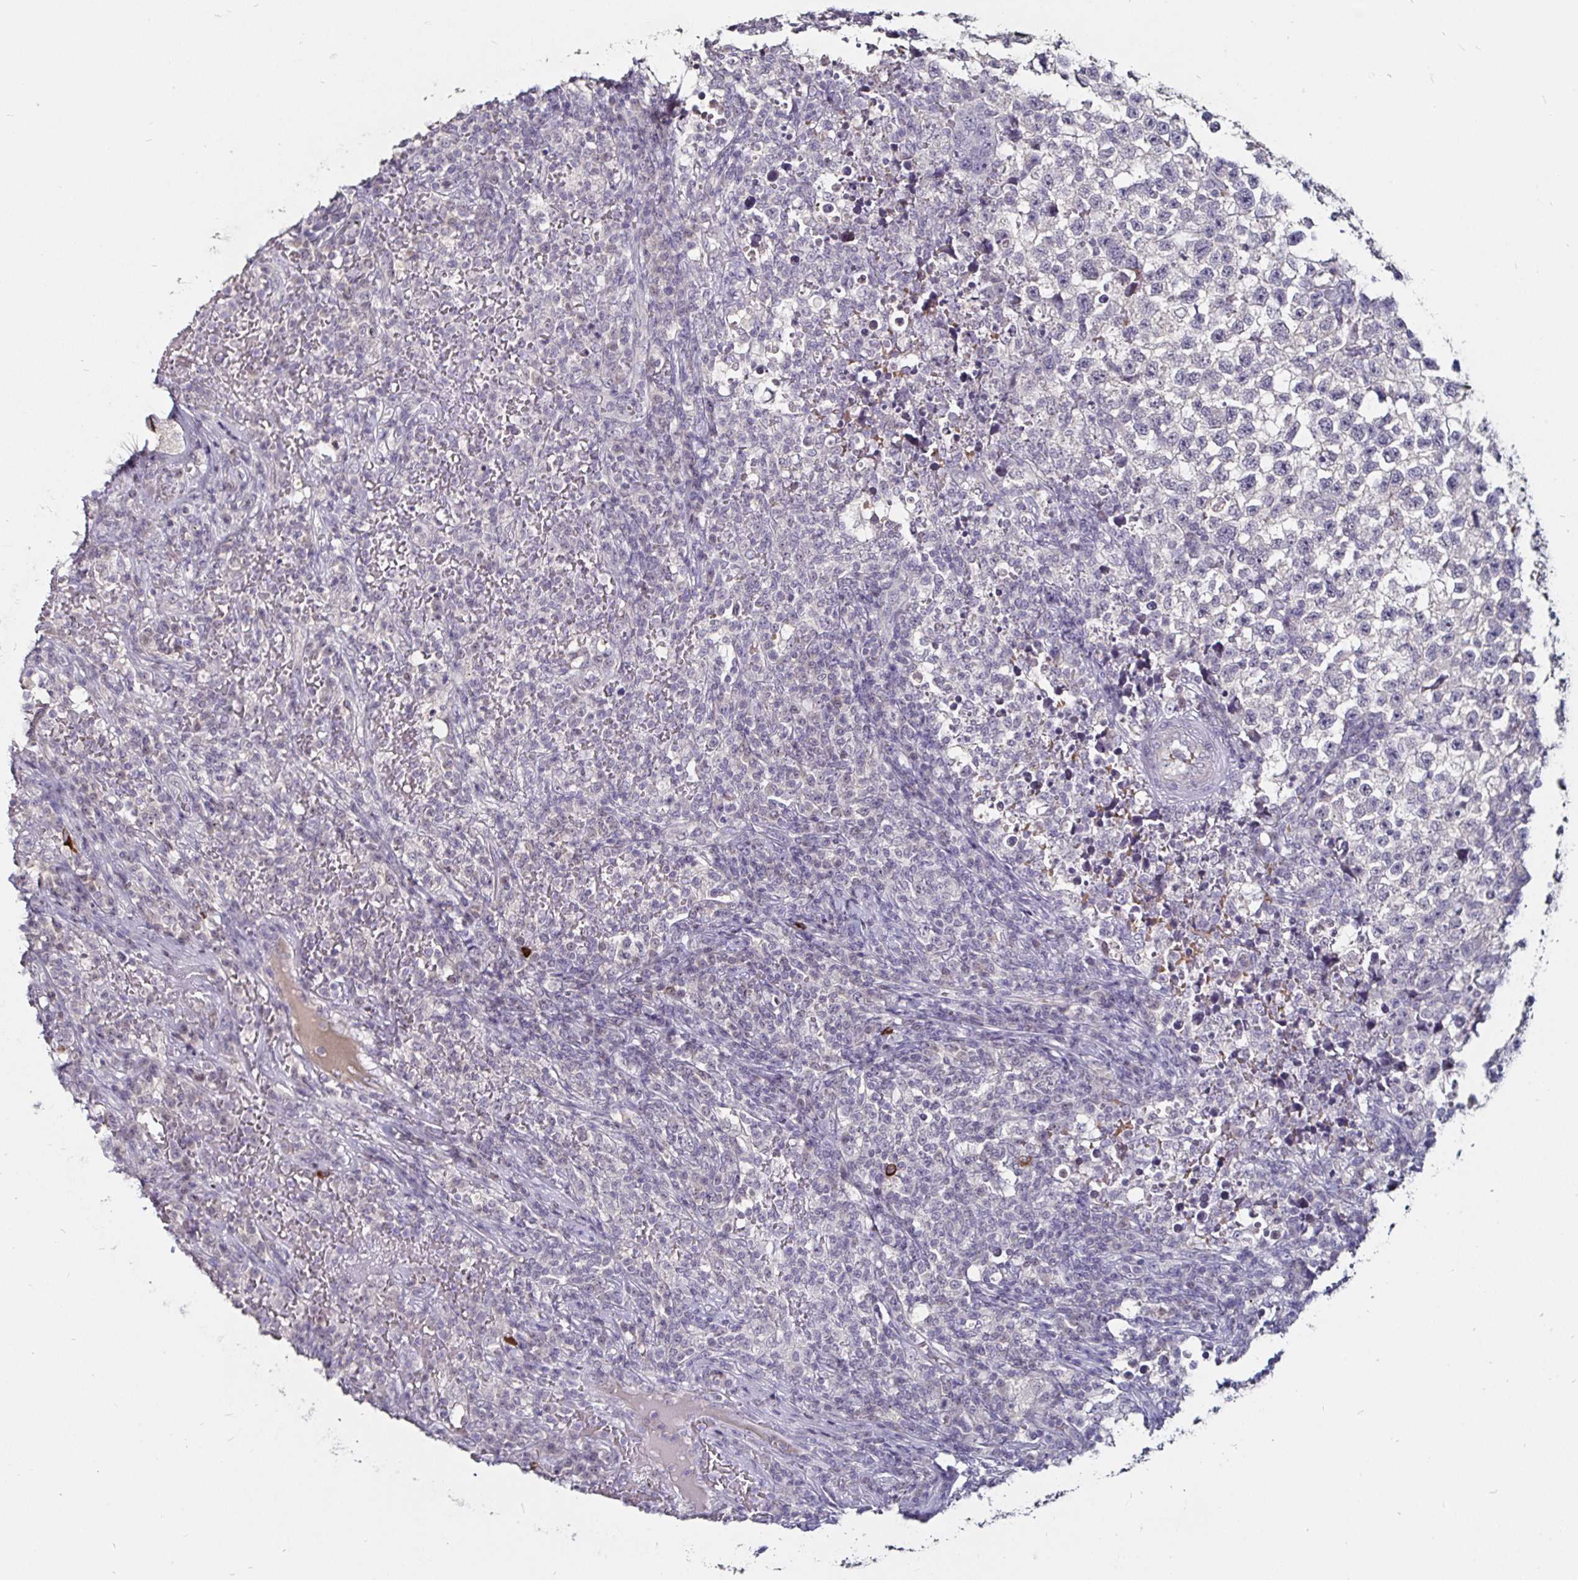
{"staining": {"intensity": "negative", "quantity": "none", "location": "none"}, "tissue": "testis cancer", "cell_type": "Tumor cells", "image_type": "cancer", "snomed": [{"axis": "morphology", "description": "Seminoma, NOS"}, {"axis": "topography", "description": "Testis"}], "caption": "The photomicrograph reveals no significant expression in tumor cells of seminoma (testis). (Brightfield microscopy of DAB IHC at high magnification).", "gene": "FAIM2", "patient": {"sex": "male", "age": 22}}